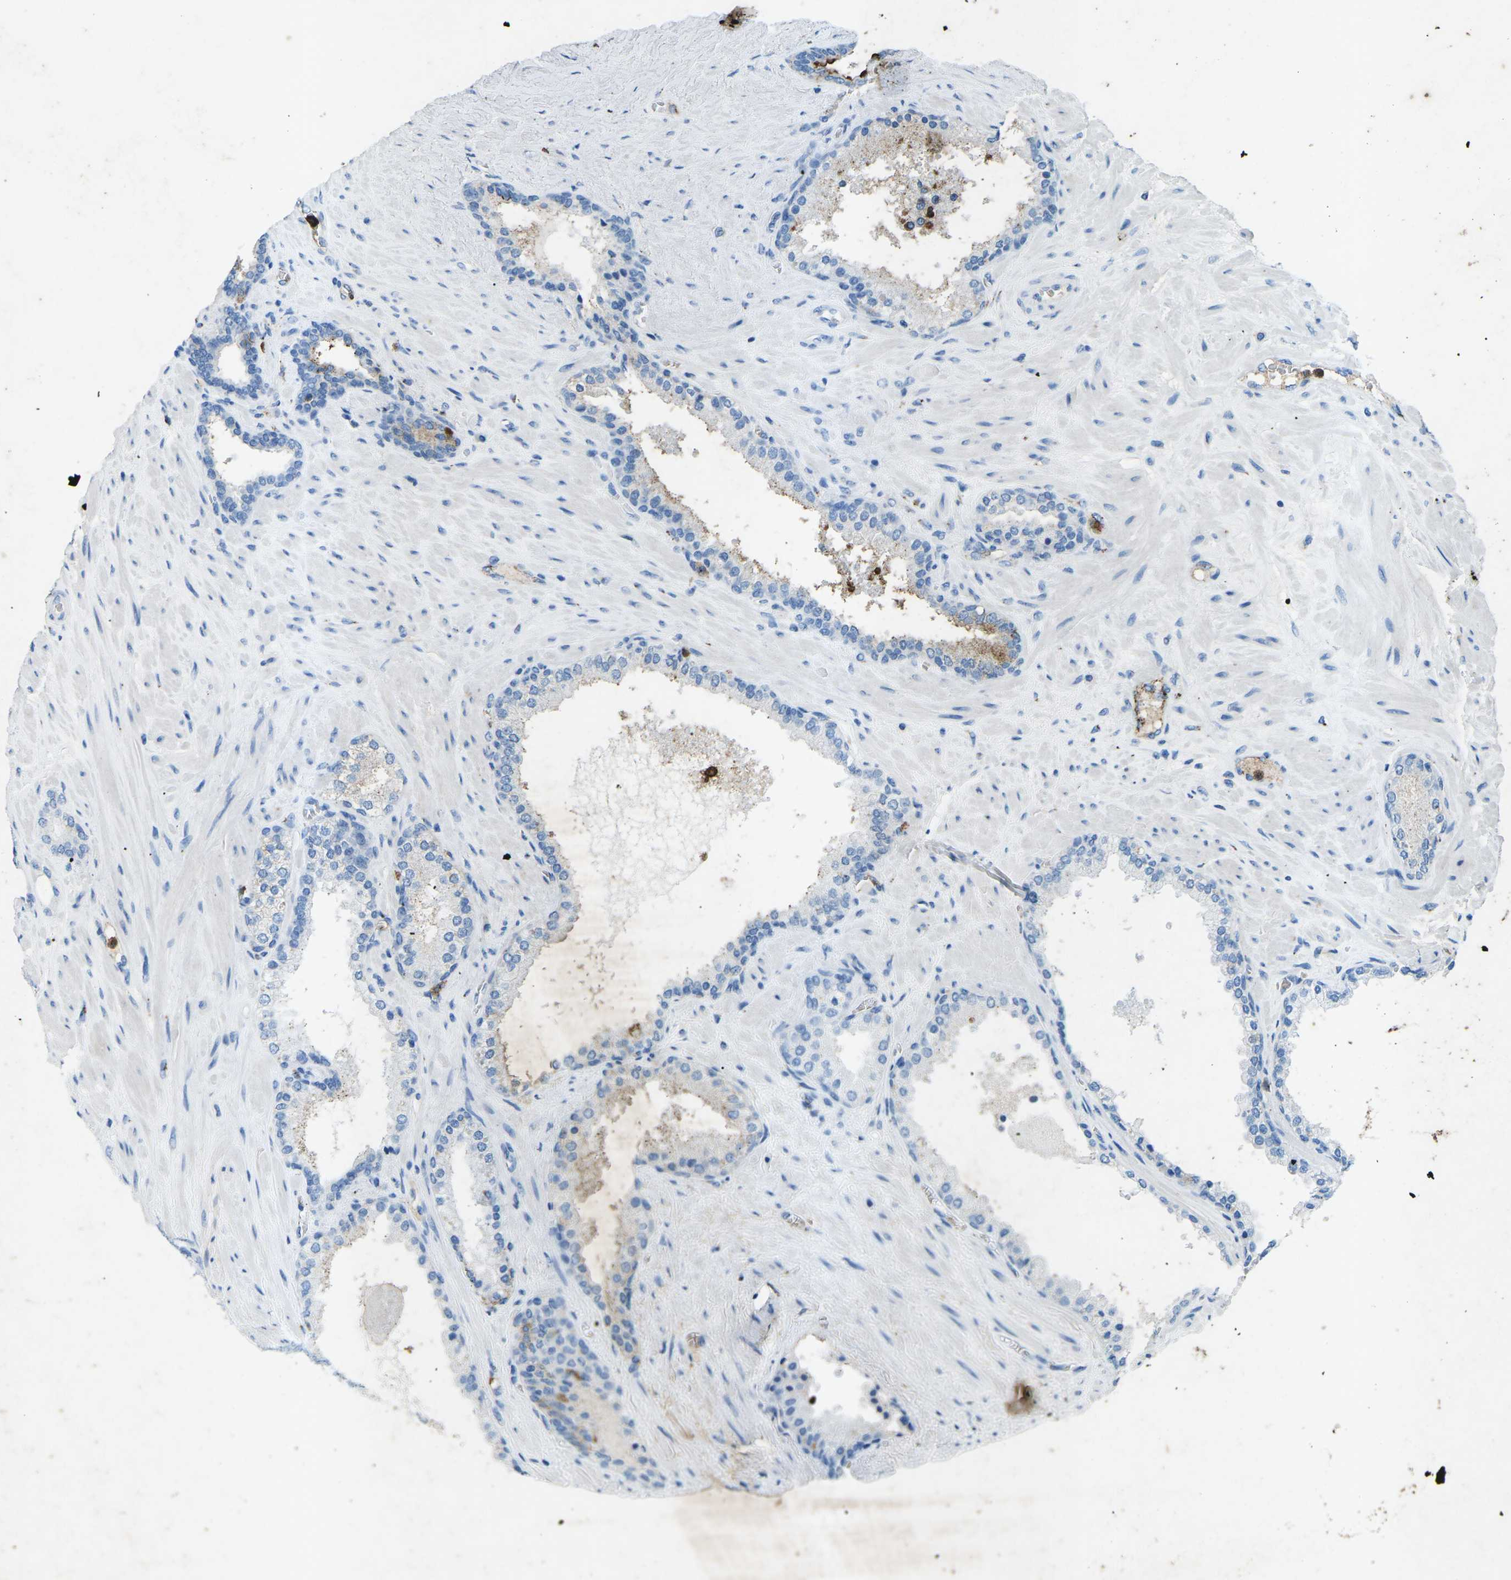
{"staining": {"intensity": "moderate", "quantity": "<25%", "location": "cytoplasmic/membranous"}, "tissue": "prostate cancer", "cell_type": "Tumor cells", "image_type": "cancer", "snomed": [{"axis": "morphology", "description": "Adenocarcinoma, Low grade"}, {"axis": "topography", "description": "Prostate"}], "caption": "The immunohistochemical stain labels moderate cytoplasmic/membranous expression in tumor cells of prostate adenocarcinoma (low-grade) tissue.", "gene": "CTAGE1", "patient": {"sex": "male", "age": 63}}